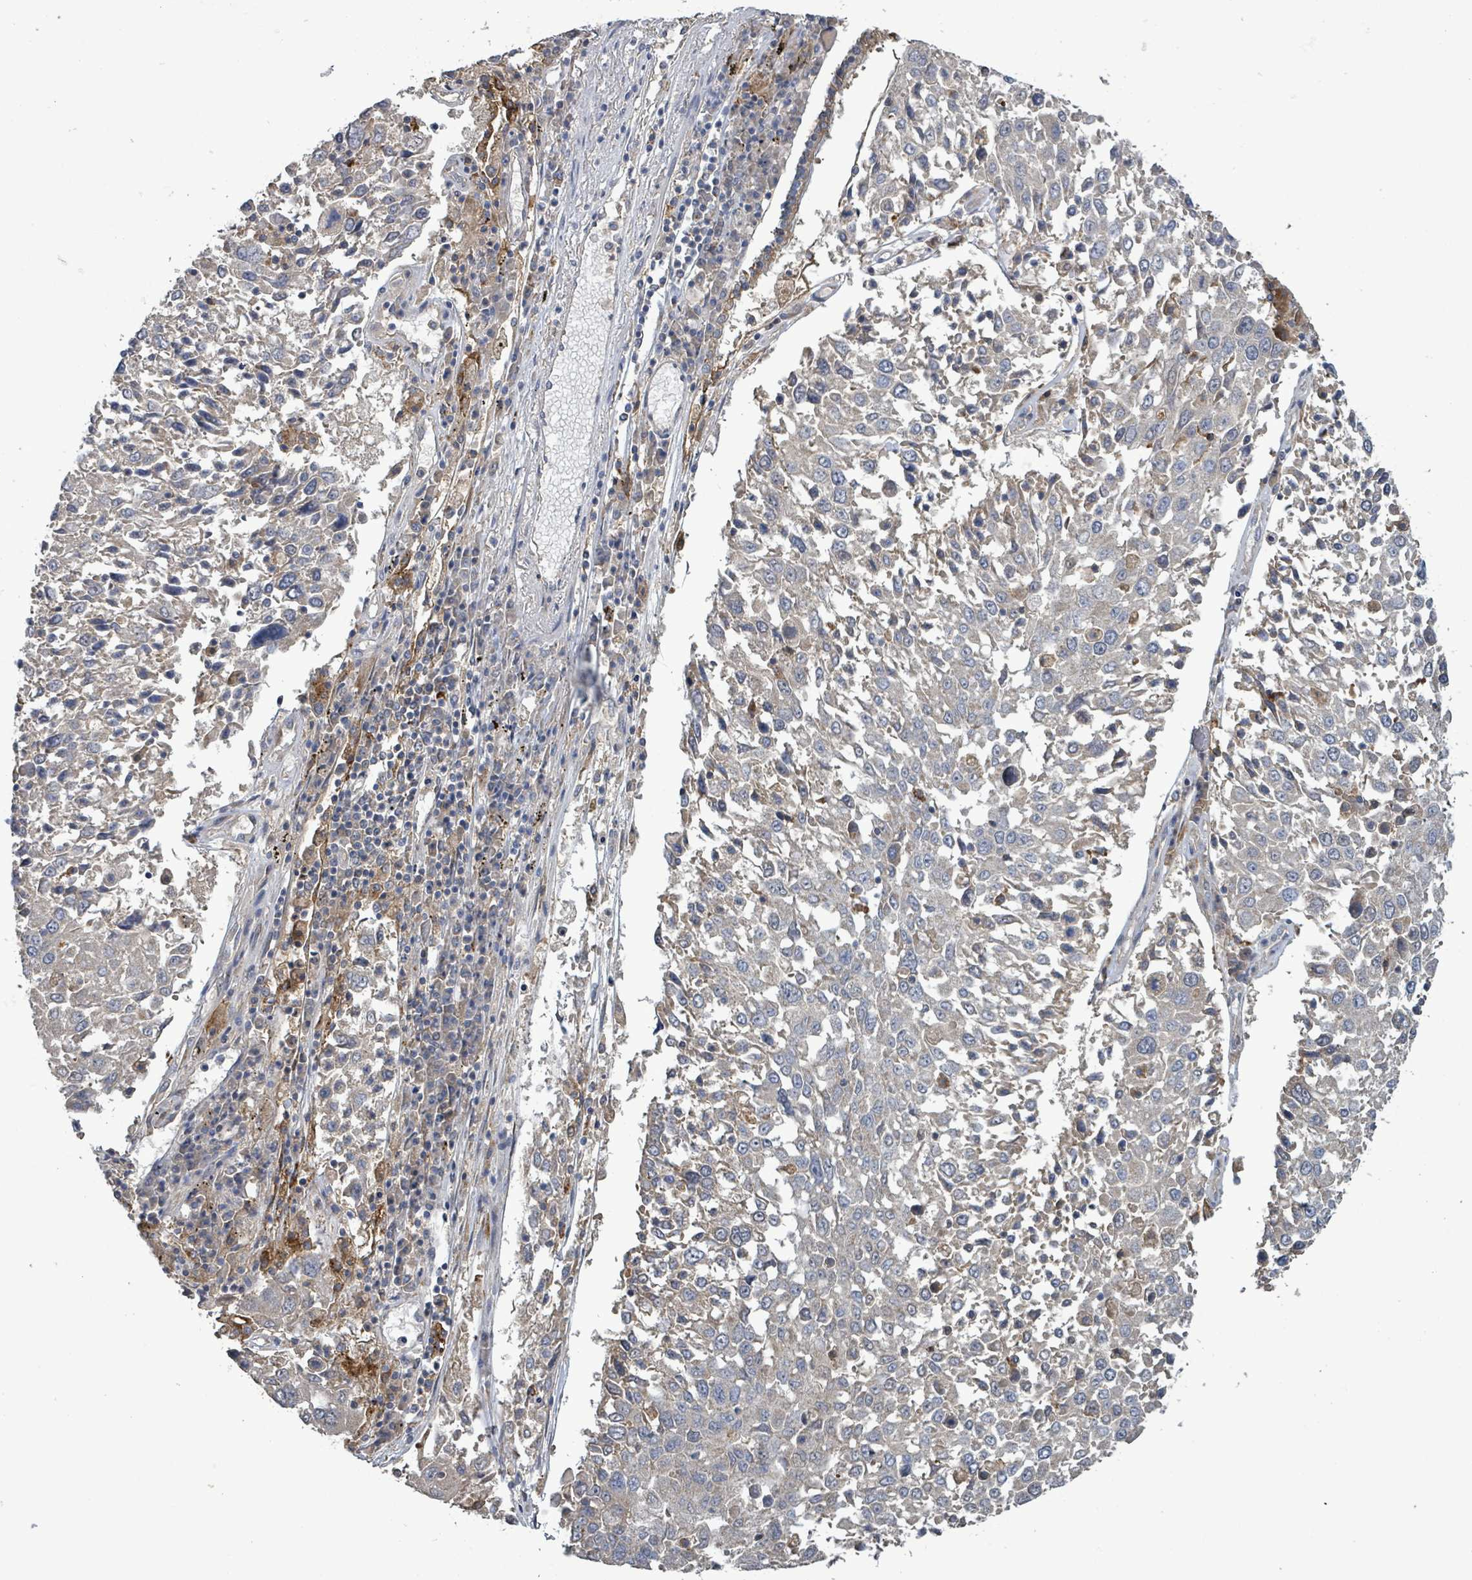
{"staining": {"intensity": "negative", "quantity": "none", "location": "none"}, "tissue": "lung cancer", "cell_type": "Tumor cells", "image_type": "cancer", "snomed": [{"axis": "morphology", "description": "Squamous cell carcinoma, NOS"}, {"axis": "topography", "description": "Lung"}], "caption": "Lung squamous cell carcinoma was stained to show a protein in brown. There is no significant positivity in tumor cells.", "gene": "PLAAT1", "patient": {"sex": "male", "age": 65}}